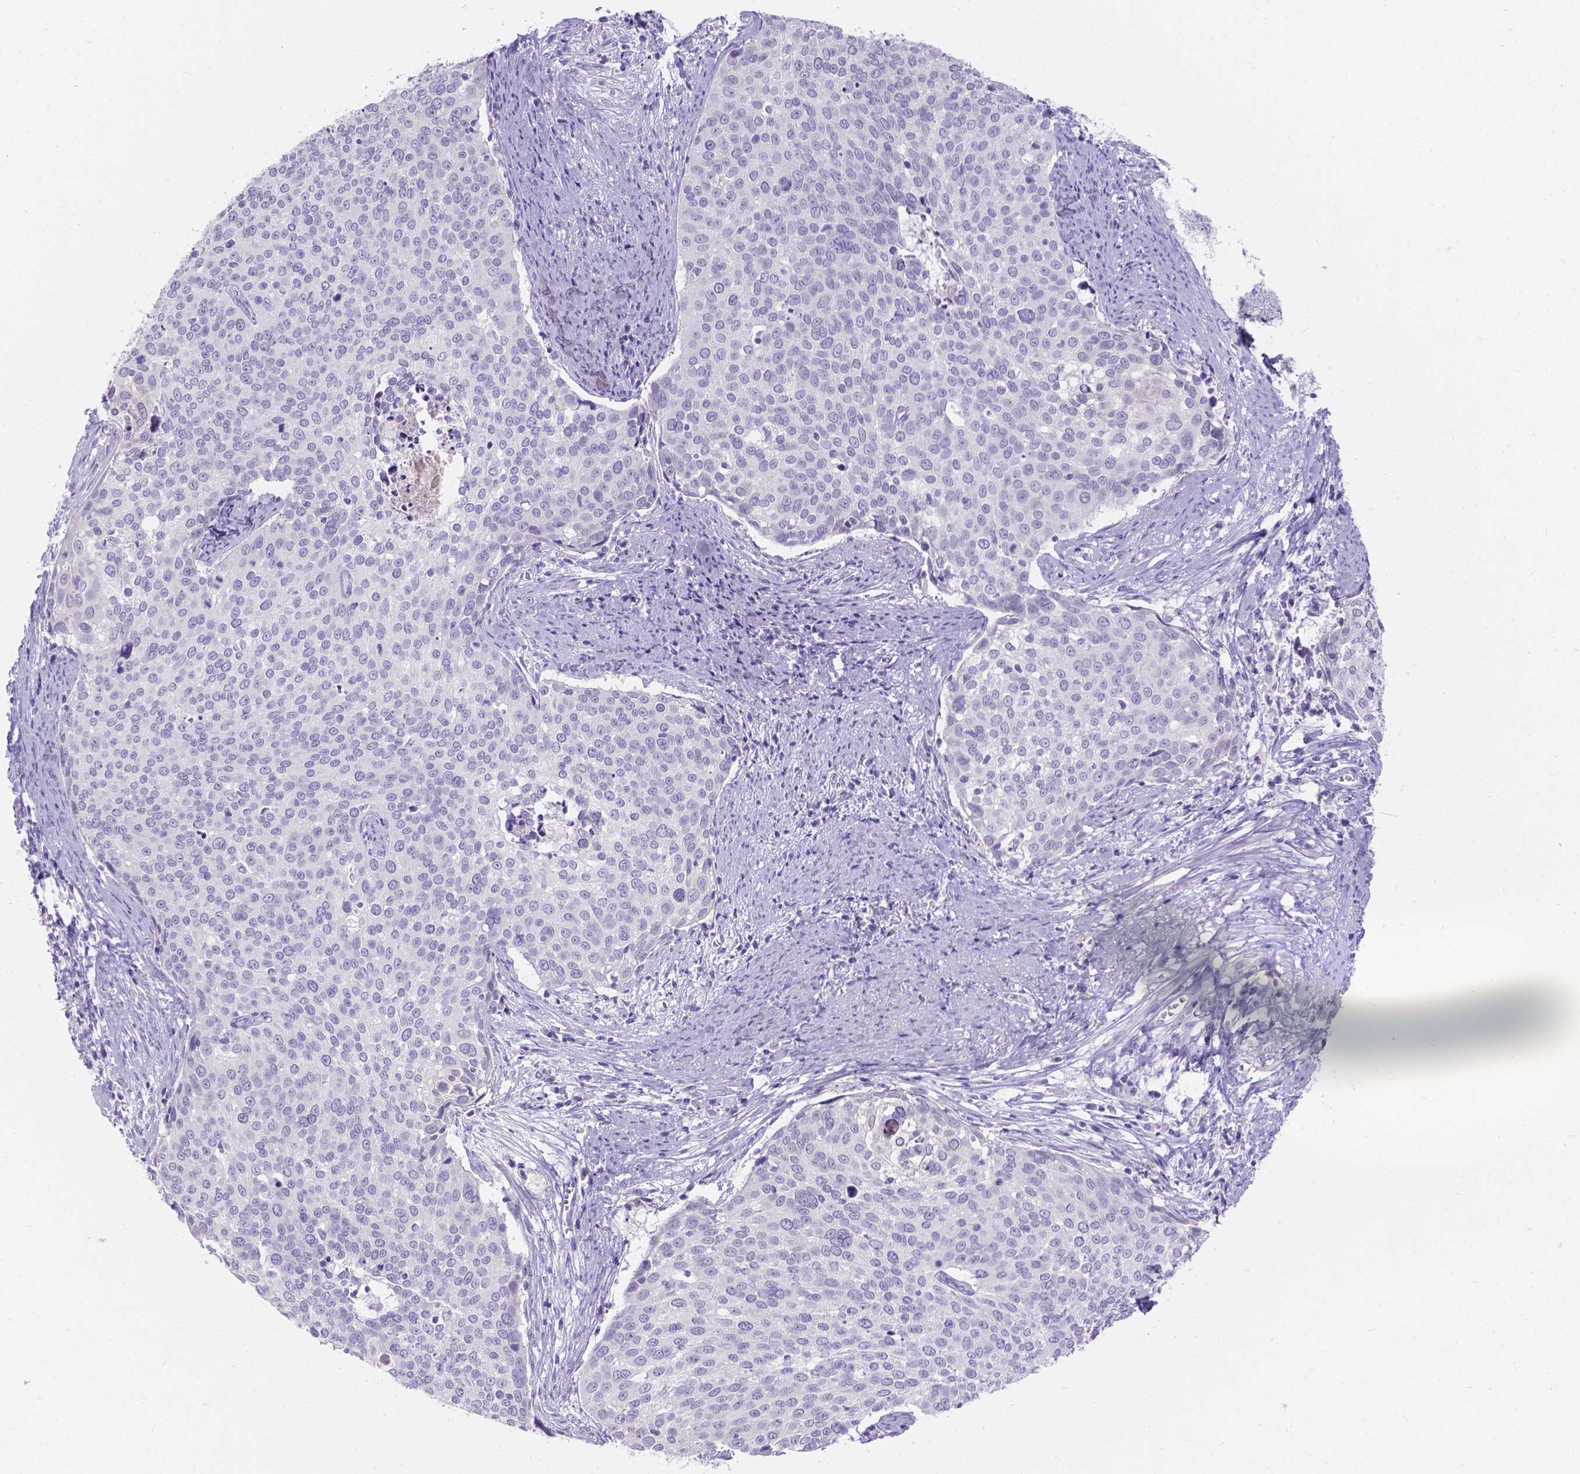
{"staining": {"intensity": "negative", "quantity": "none", "location": "none"}, "tissue": "cervical cancer", "cell_type": "Tumor cells", "image_type": "cancer", "snomed": [{"axis": "morphology", "description": "Squamous cell carcinoma, NOS"}, {"axis": "topography", "description": "Cervix"}], "caption": "DAB immunohistochemical staining of human cervical cancer (squamous cell carcinoma) reveals no significant expression in tumor cells. Nuclei are stained in blue.", "gene": "GNRHR", "patient": {"sex": "female", "age": 39}}